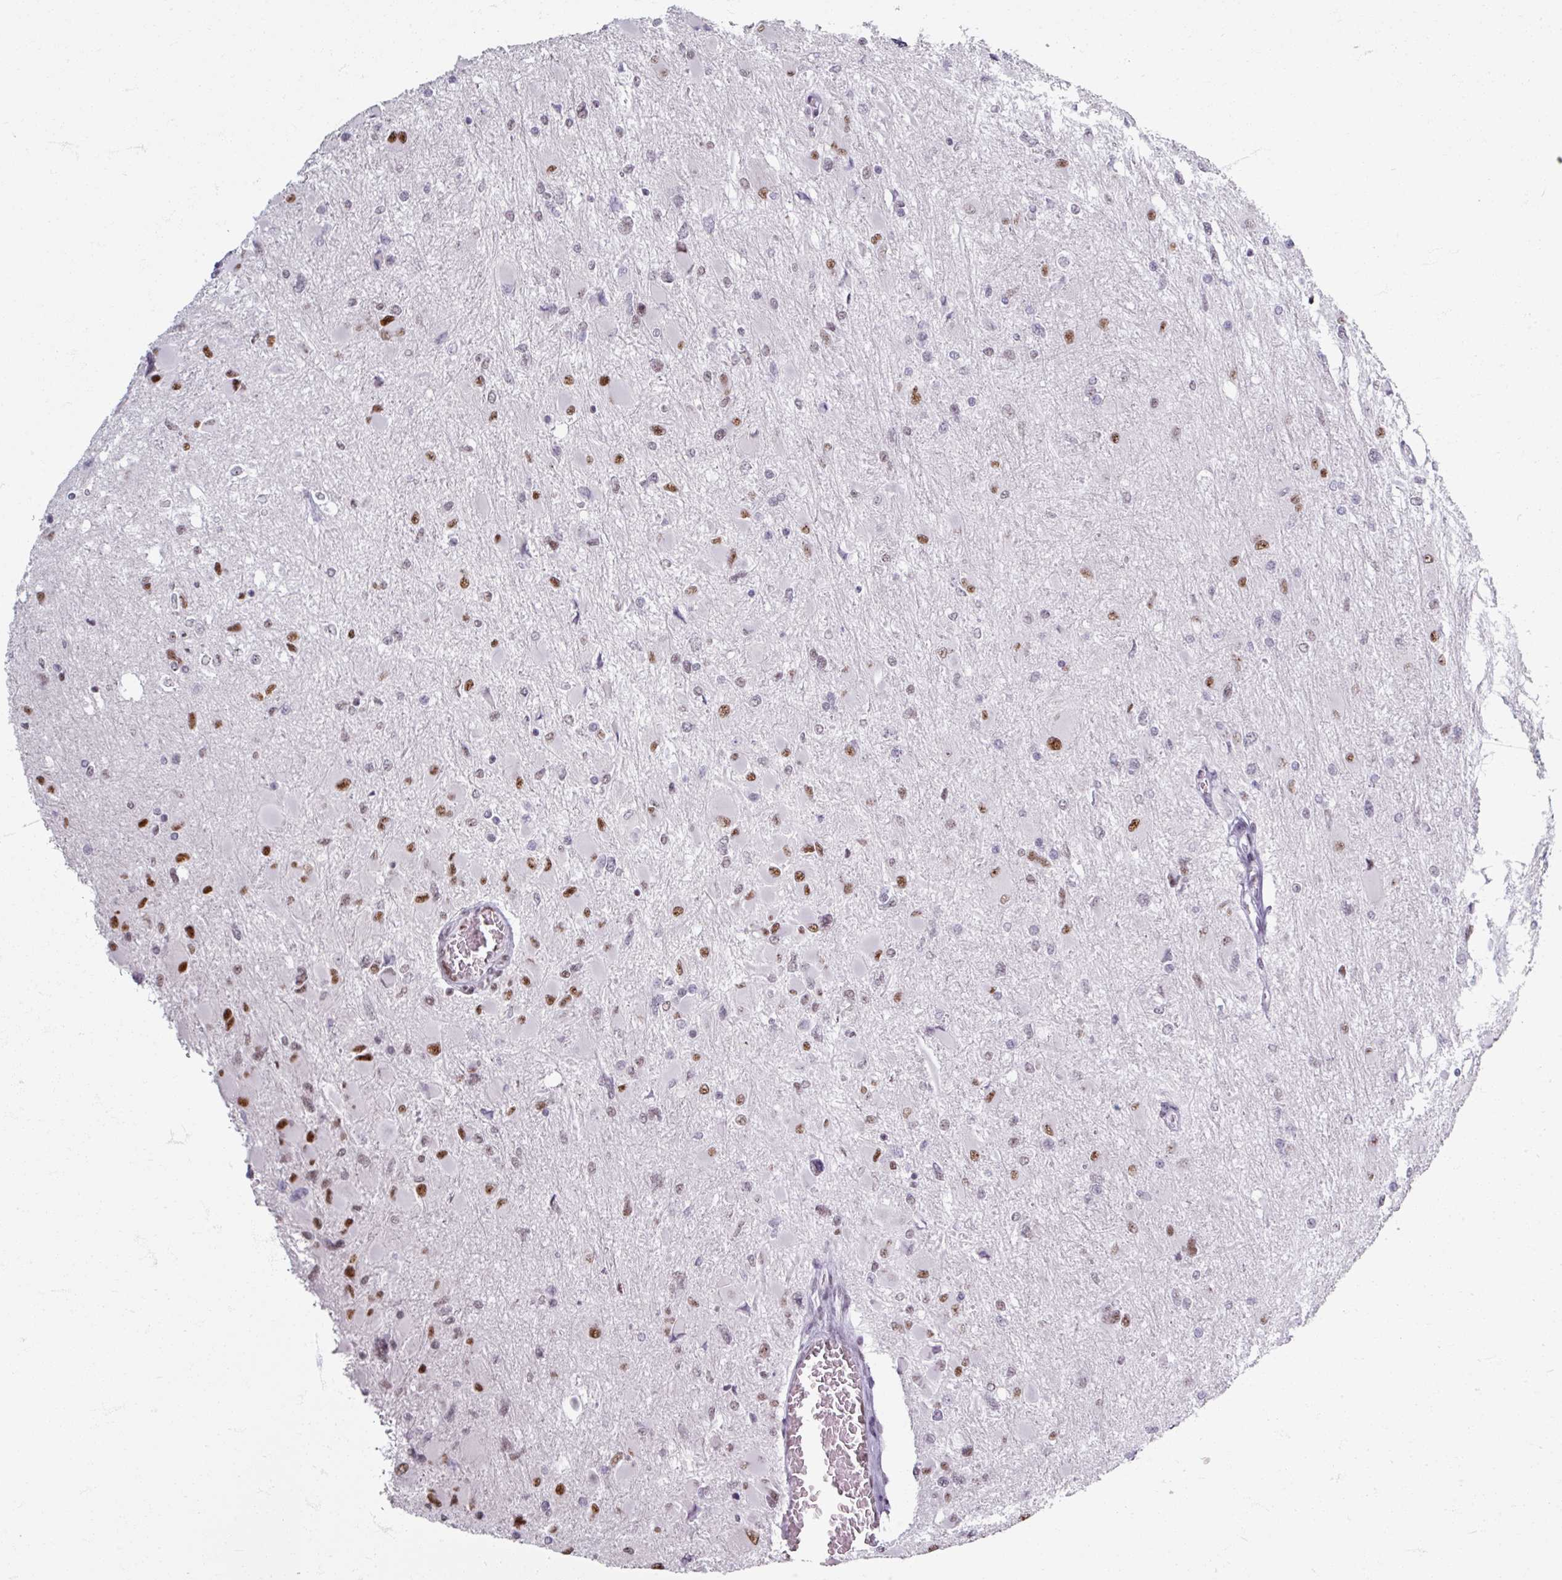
{"staining": {"intensity": "moderate", "quantity": "<25%", "location": "nuclear"}, "tissue": "glioma", "cell_type": "Tumor cells", "image_type": "cancer", "snomed": [{"axis": "morphology", "description": "Glioma, malignant, High grade"}, {"axis": "topography", "description": "Cerebral cortex"}], "caption": "Immunohistochemistry (IHC) of human high-grade glioma (malignant) shows low levels of moderate nuclear expression in about <25% of tumor cells.", "gene": "ADAR", "patient": {"sex": "female", "age": 36}}